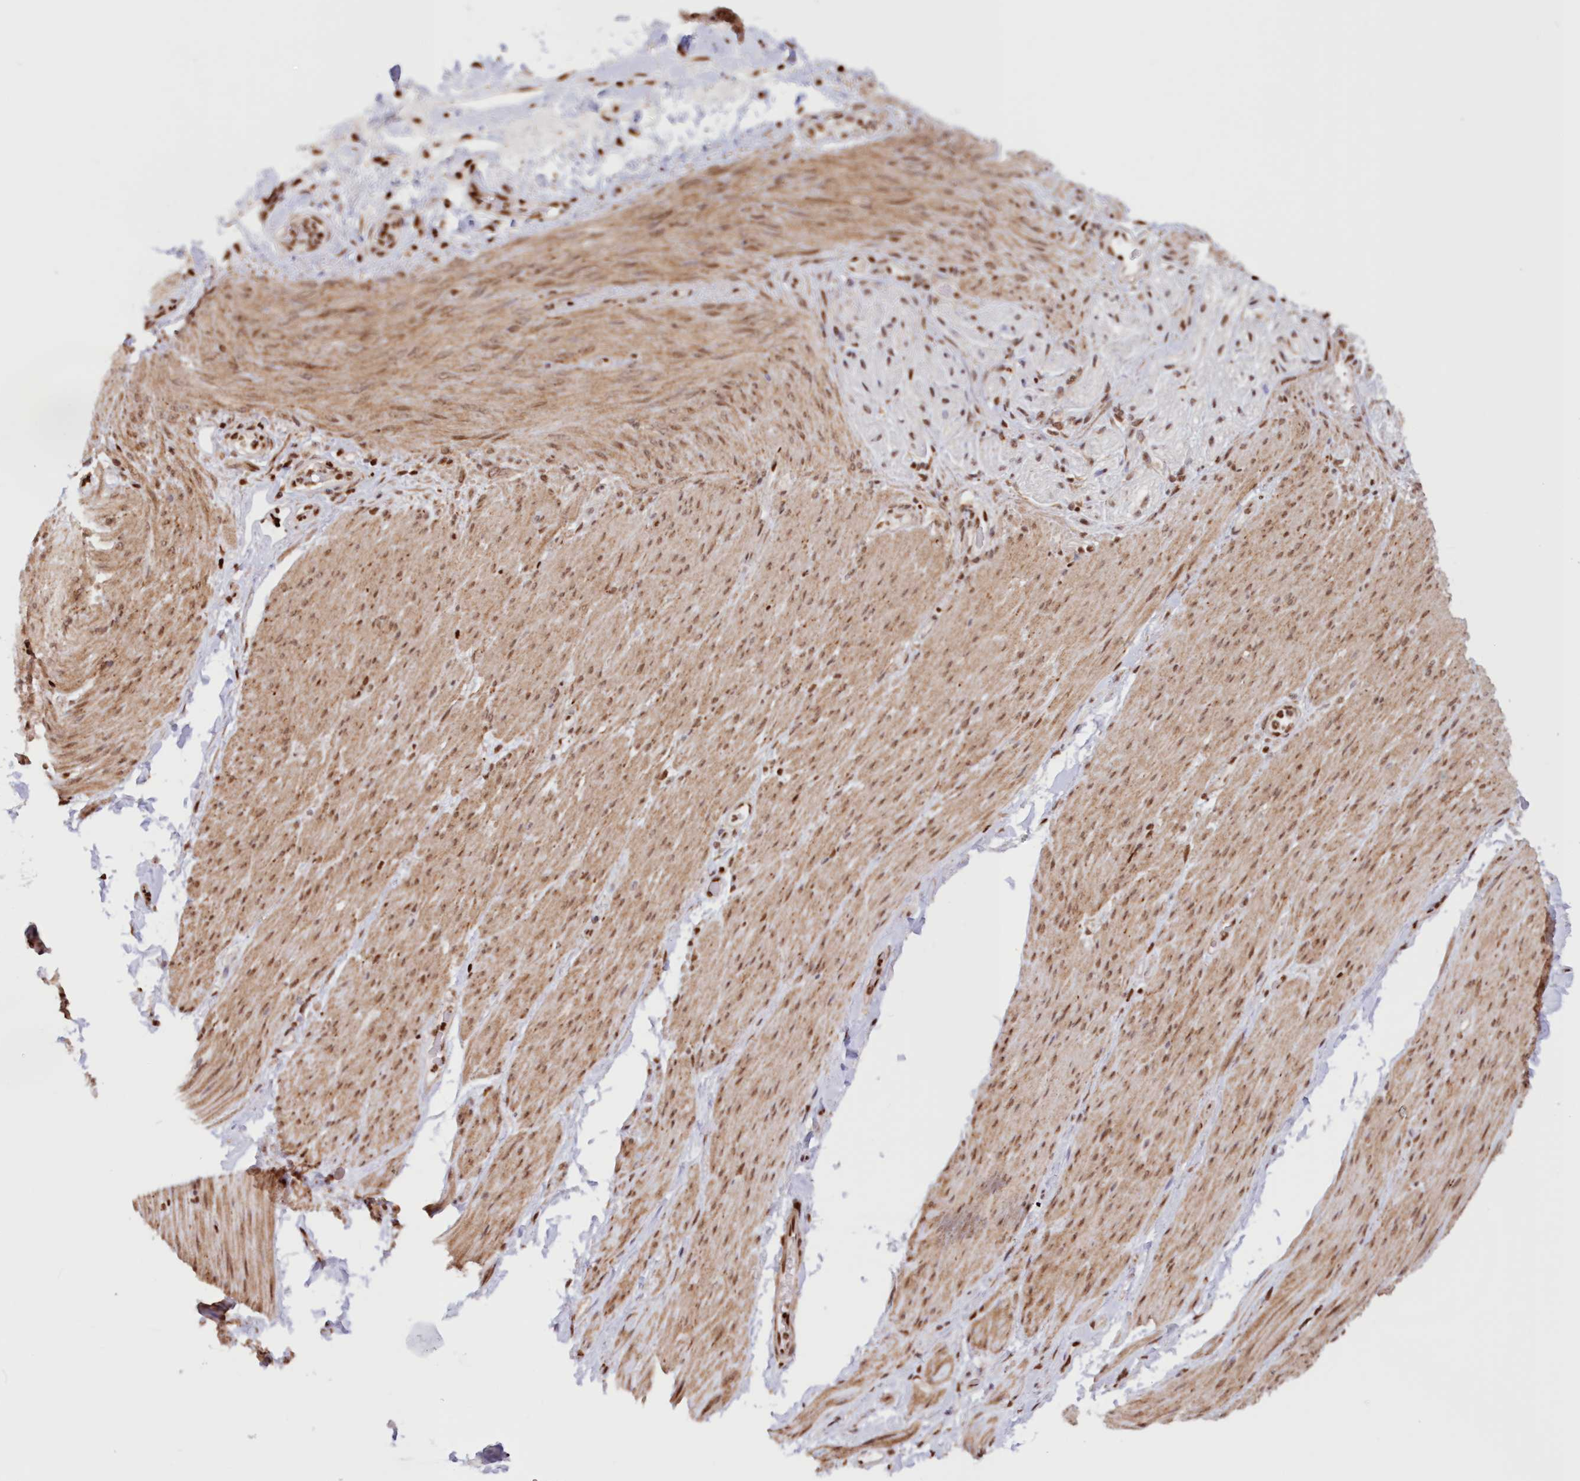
{"staining": {"intensity": "negative", "quantity": "none", "location": "none"}, "tissue": "adipose tissue", "cell_type": "Adipocytes", "image_type": "normal", "snomed": [{"axis": "morphology", "description": "Normal tissue, NOS"}, {"axis": "topography", "description": "Colon"}, {"axis": "topography", "description": "Peripheral nerve tissue"}], "caption": "High magnification brightfield microscopy of unremarkable adipose tissue stained with DAB (3,3'-diaminobenzidine) (brown) and counterstained with hematoxylin (blue): adipocytes show no significant expression. The staining was performed using DAB (3,3'-diaminobenzidine) to visualize the protein expression in brown, while the nuclei were stained in blue with hematoxylin (Magnification: 20x).", "gene": "POLR2B", "patient": {"sex": "female", "age": 61}}